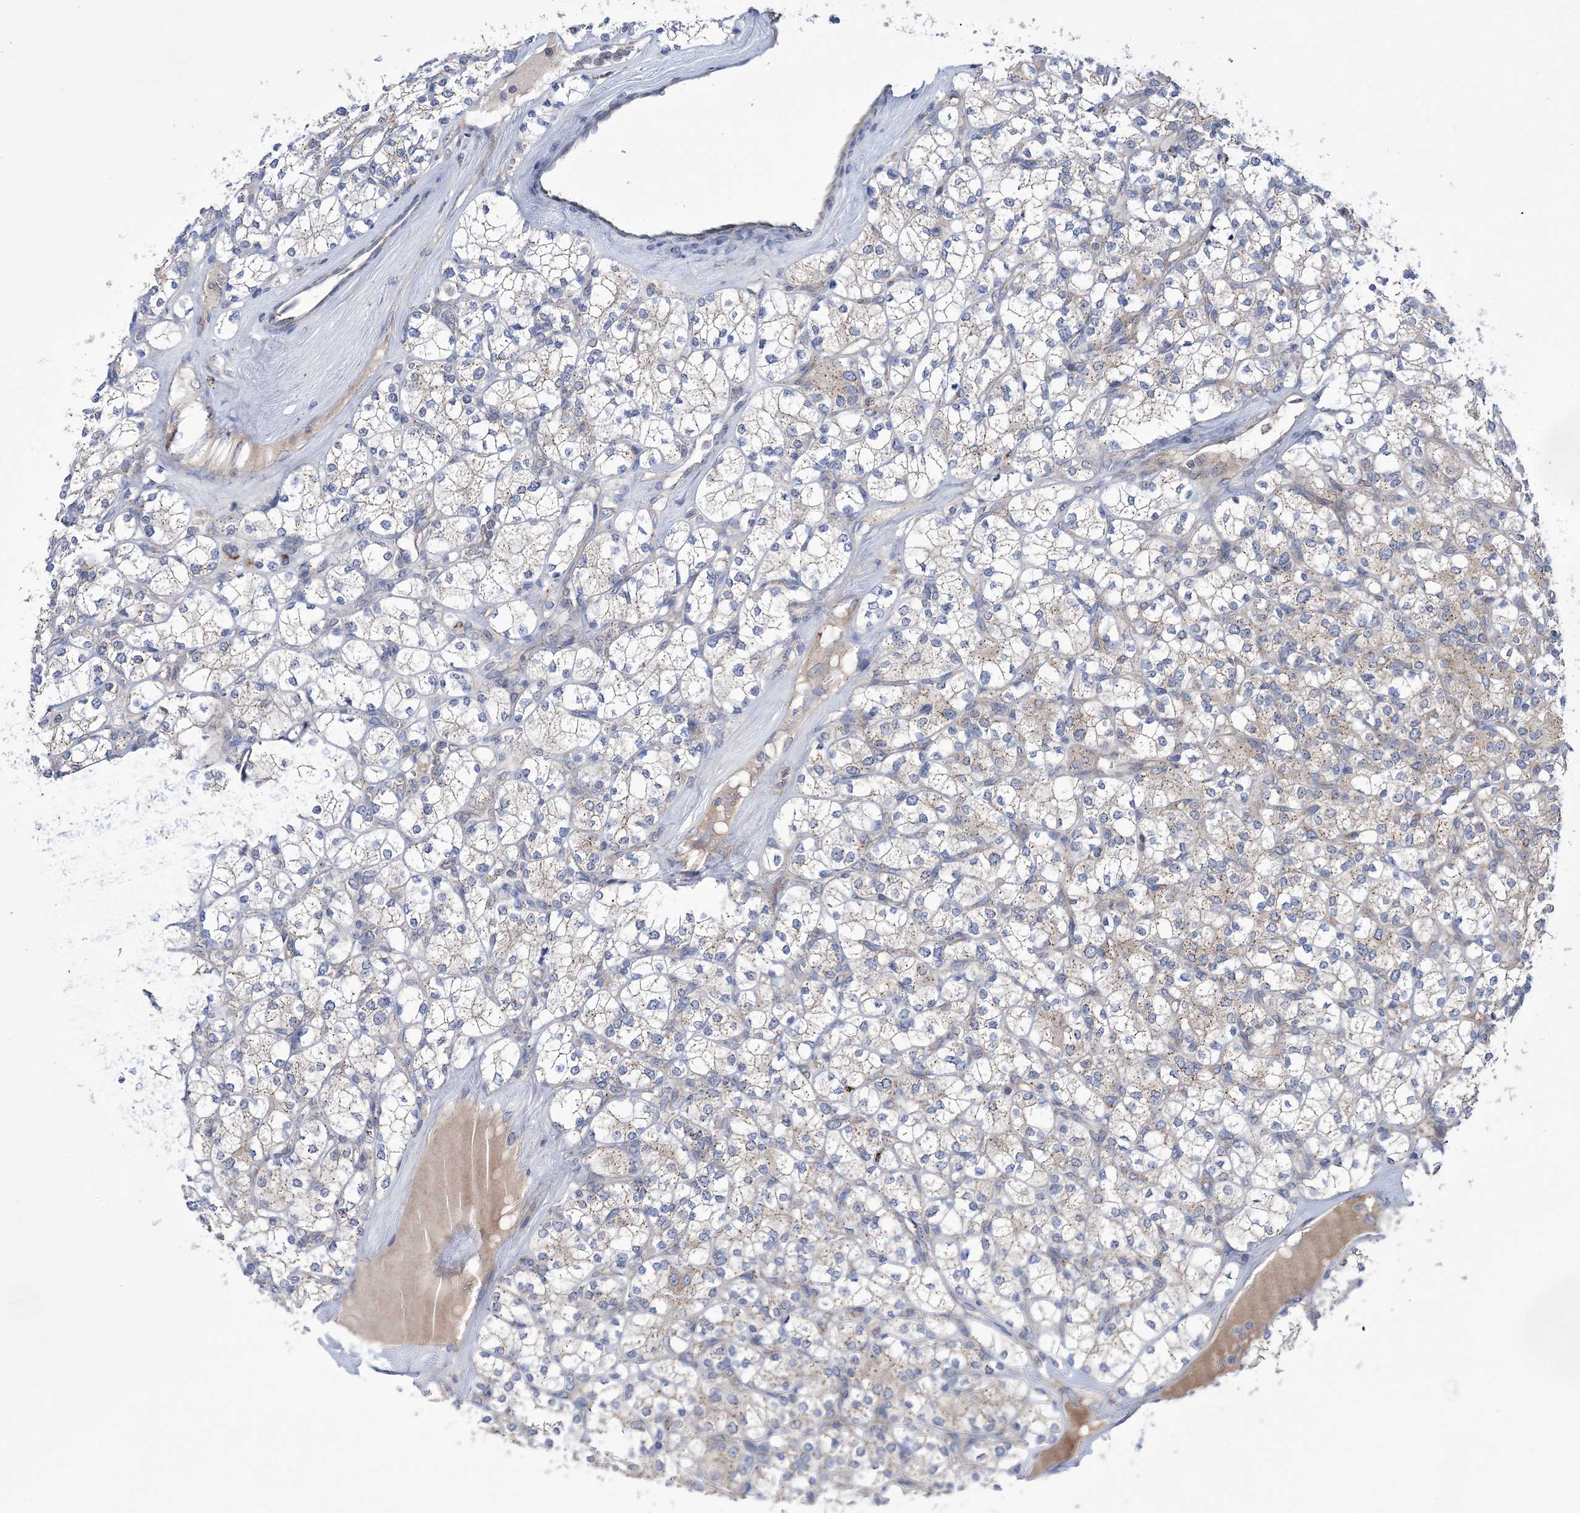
{"staining": {"intensity": "weak", "quantity": "25%-75%", "location": "cytoplasmic/membranous"}, "tissue": "renal cancer", "cell_type": "Tumor cells", "image_type": "cancer", "snomed": [{"axis": "morphology", "description": "Adenocarcinoma, NOS"}, {"axis": "topography", "description": "Kidney"}], "caption": "About 25%-75% of tumor cells in human renal cancer exhibit weak cytoplasmic/membranous protein expression as visualized by brown immunohistochemical staining.", "gene": "COPB2", "patient": {"sex": "male", "age": 77}}